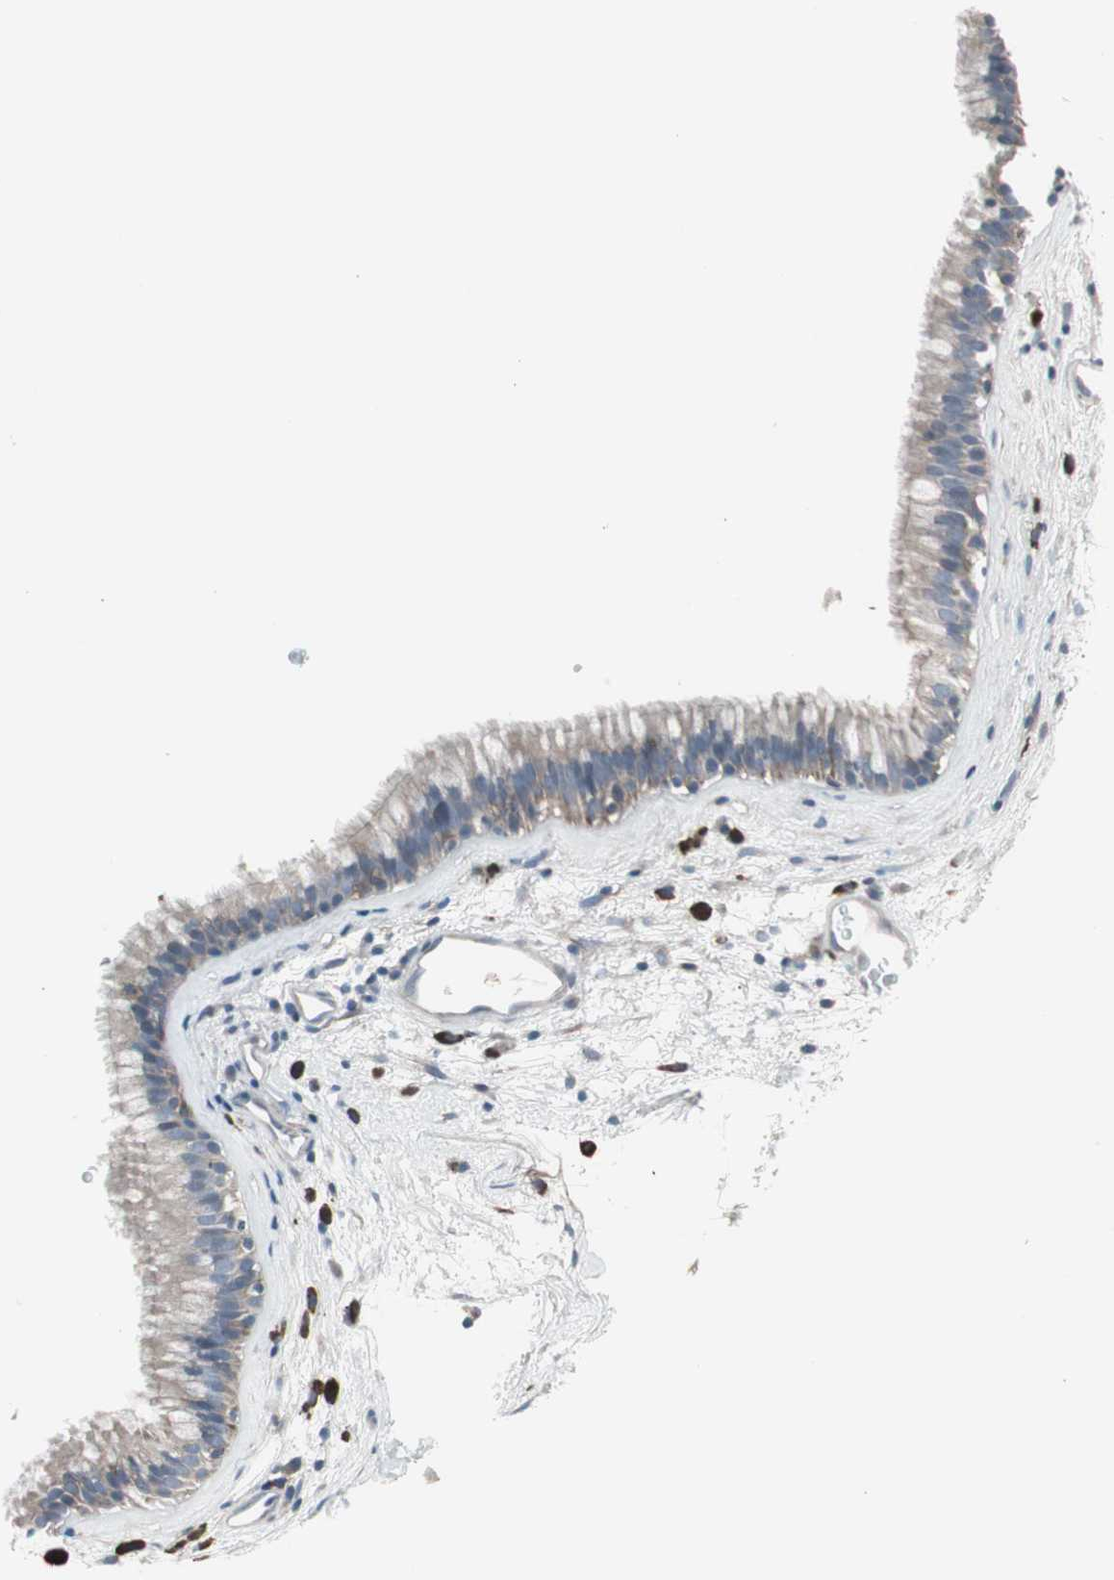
{"staining": {"intensity": "moderate", "quantity": ">75%", "location": "cytoplasmic/membranous"}, "tissue": "nasopharynx", "cell_type": "Respiratory epithelial cells", "image_type": "normal", "snomed": [{"axis": "morphology", "description": "Normal tissue, NOS"}, {"axis": "morphology", "description": "Inflammation, NOS"}, {"axis": "topography", "description": "Nasopharynx"}], "caption": "Immunohistochemical staining of unremarkable human nasopharynx shows medium levels of moderate cytoplasmic/membranous staining in approximately >75% of respiratory epithelial cells. (Brightfield microscopy of DAB IHC at high magnification).", "gene": "ZSCAN32", "patient": {"sex": "male", "age": 48}}